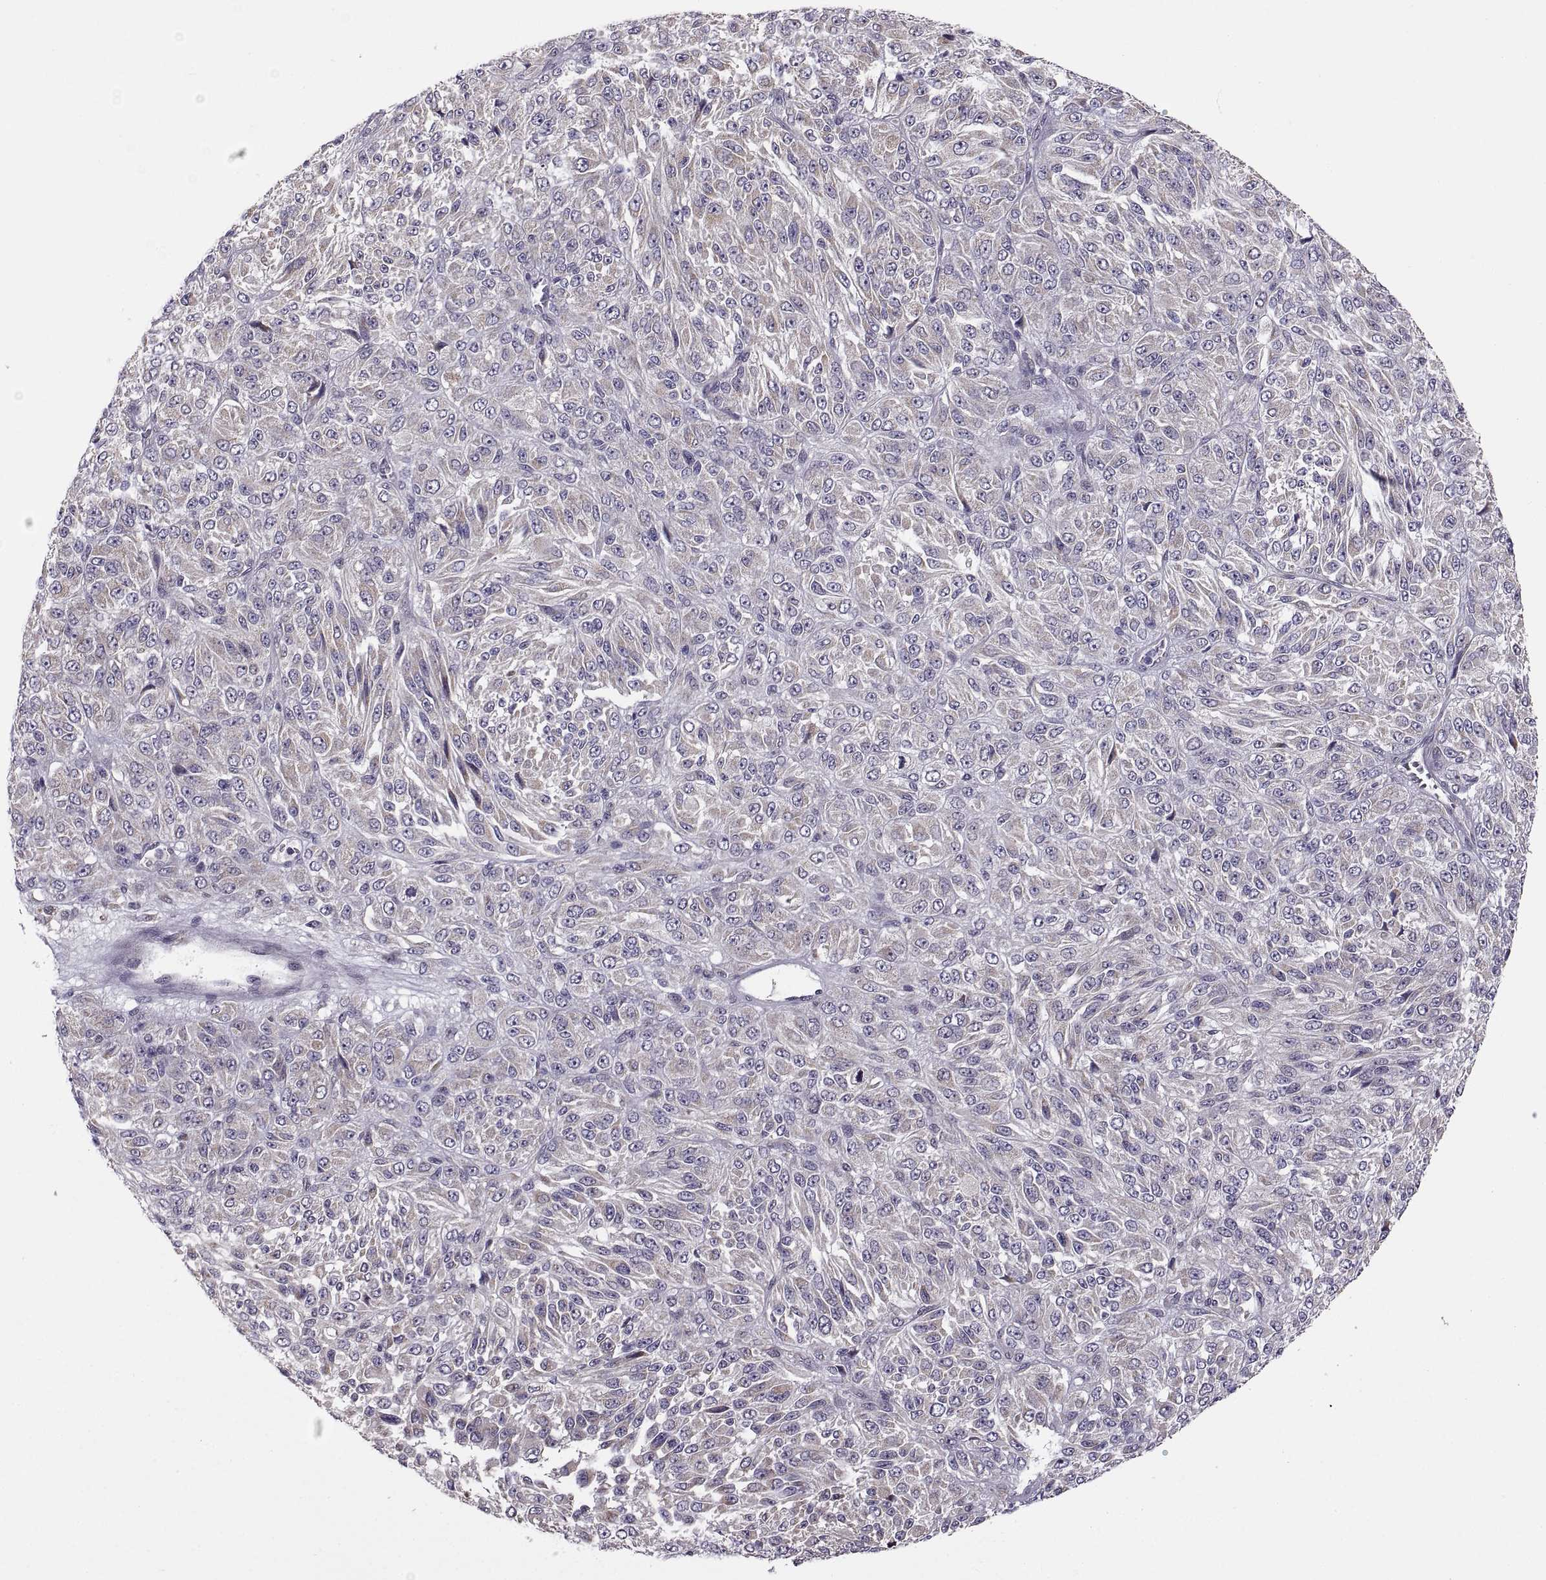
{"staining": {"intensity": "weak", "quantity": "25%-75%", "location": "cytoplasmic/membranous"}, "tissue": "melanoma", "cell_type": "Tumor cells", "image_type": "cancer", "snomed": [{"axis": "morphology", "description": "Malignant melanoma, Metastatic site"}, {"axis": "topography", "description": "Brain"}], "caption": "Human malignant melanoma (metastatic site) stained with a protein marker shows weak staining in tumor cells.", "gene": "ACSBG2", "patient": {"sex": "female", "age": 56}}